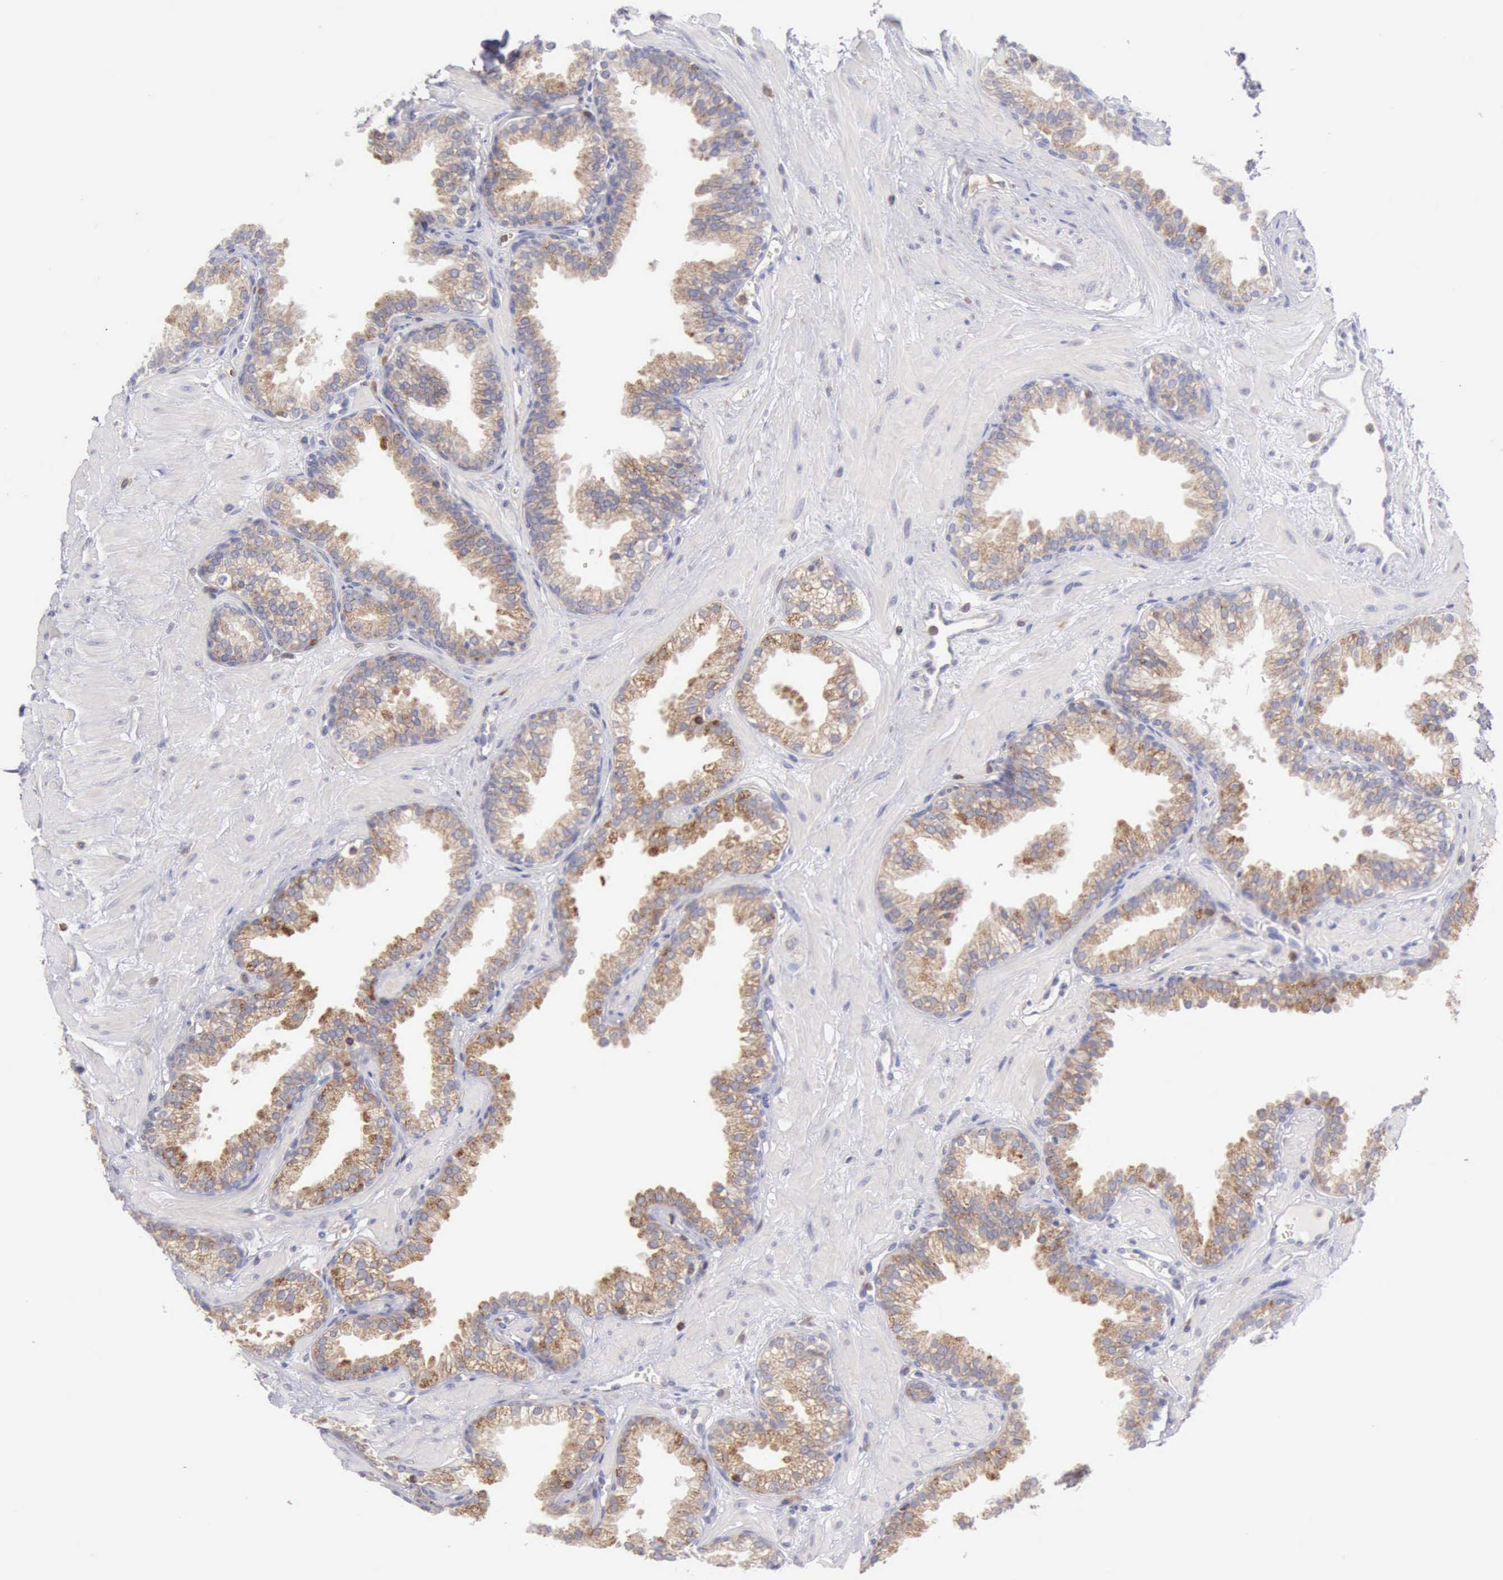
{"staining": {"intensity": "weak", "quantity": ">75%", "location": "cytoplasmic/membranous"}, "tissue": "prostate", "cell_type": "Glandular cells", "image_type": "normal", "snomed": [{"axis": "morphology", "description": "Normal tissue, NOS"}, {"axis": "topography", "description": "Prostate"}], "caption": "Prostate stained for a protein (brown) reveals weak cytoplasmic/membranous positive staining in about >75% of glandular cells.", "gene": "SASH3", "patient": {"sex": "male", "age": 64}}